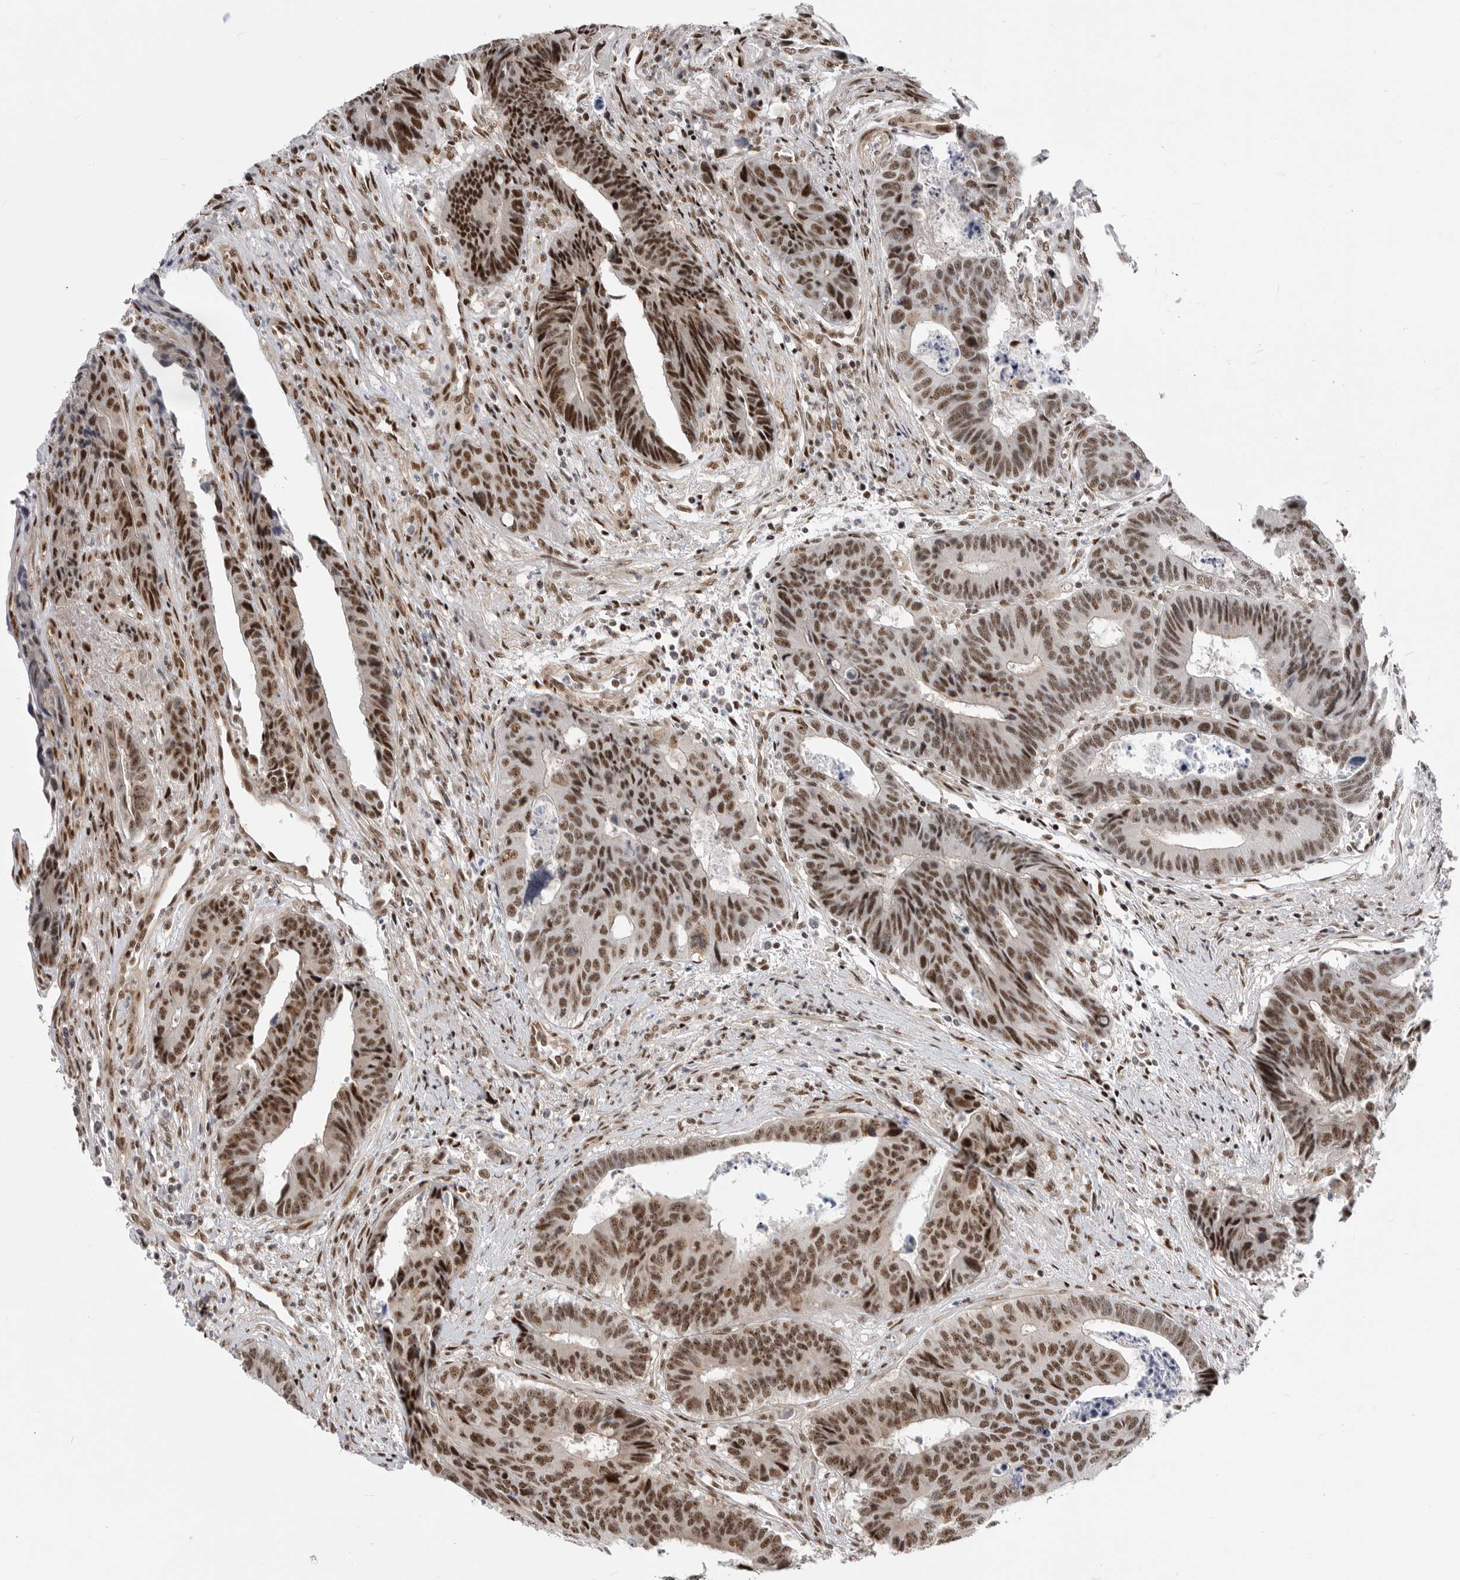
{"staining": {"intensity": "strong", "quantity": ">75%", "location": "nuclear"}, "tissue": "colorectal cancer", "cell_type": "Tumor cells", "image_type": "cancer", "snomed": [{"axis": "morphology", "description": "Adenocarcinoma, NOS"}, {"axis": "topography", "description": "Rectum"}], "caption": "The immunohistochemical stain shows strong nuclear expression in tumor cells of colorectal cancer tissue. (Brightfield microscopy of DAB IHC at high magnification).", "gene": "GPATCH2", "patient": {"sex": "male", "age": 84}}